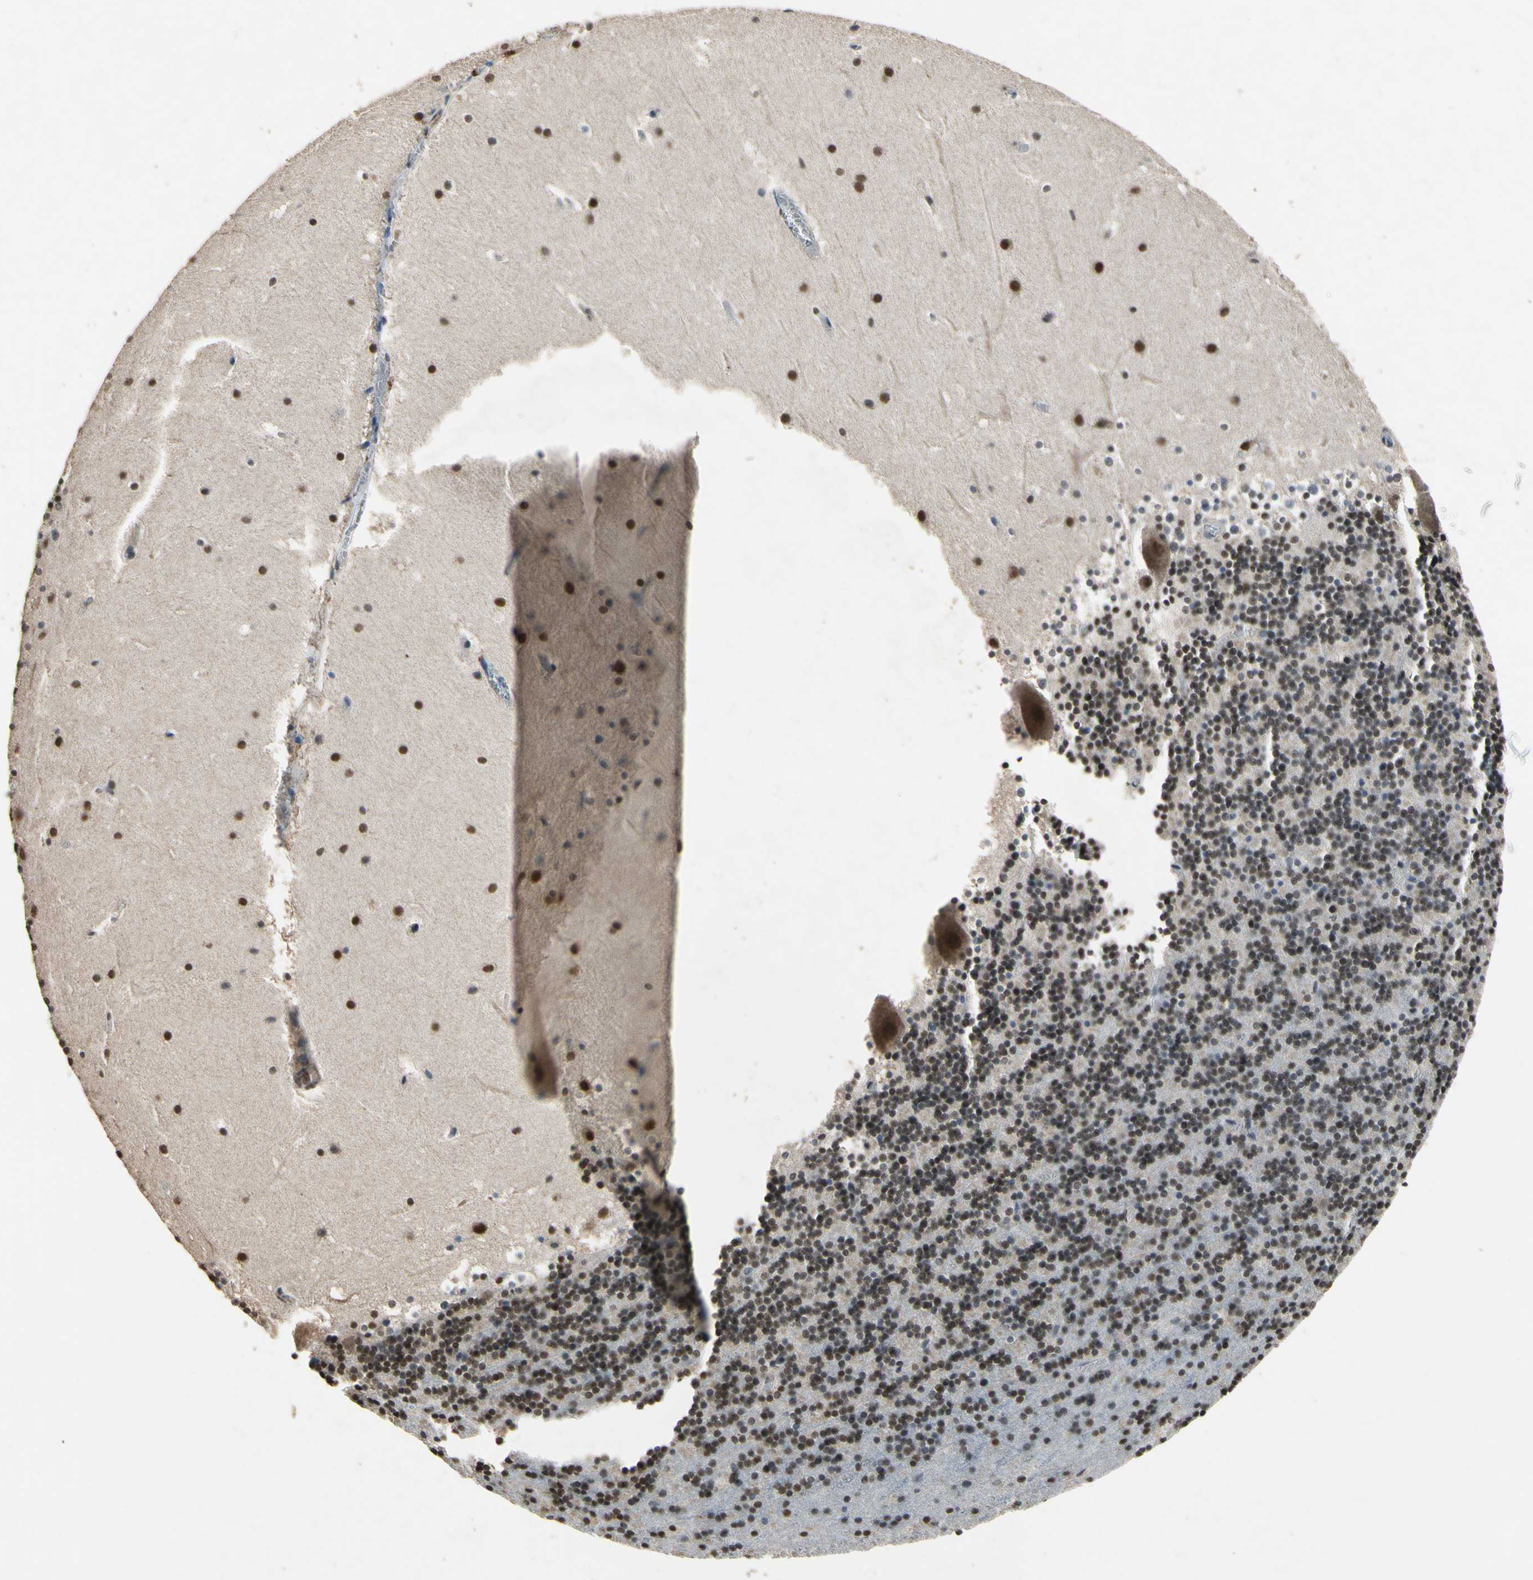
{"staining": {"intensity": "strong", "quantity": ">75%", "location": "nuclear"}, "tissue": "cerebellum", "cell_type": "Cells in granular layer", "image_type": "normal", "snomed": [{"axis": "morphology", "description": "Normal tissue, NOS"}, {"axis": "topography", "description": "Cerebellum"}], "caption": "Immunohistochemistry (IHC) of normal human cerebellum displays high levels of strong nuclear staining in approximately >75% of cells in granular layer.", "gene": "ZNF174", "patient": {"sex": "male", "age": 45}}